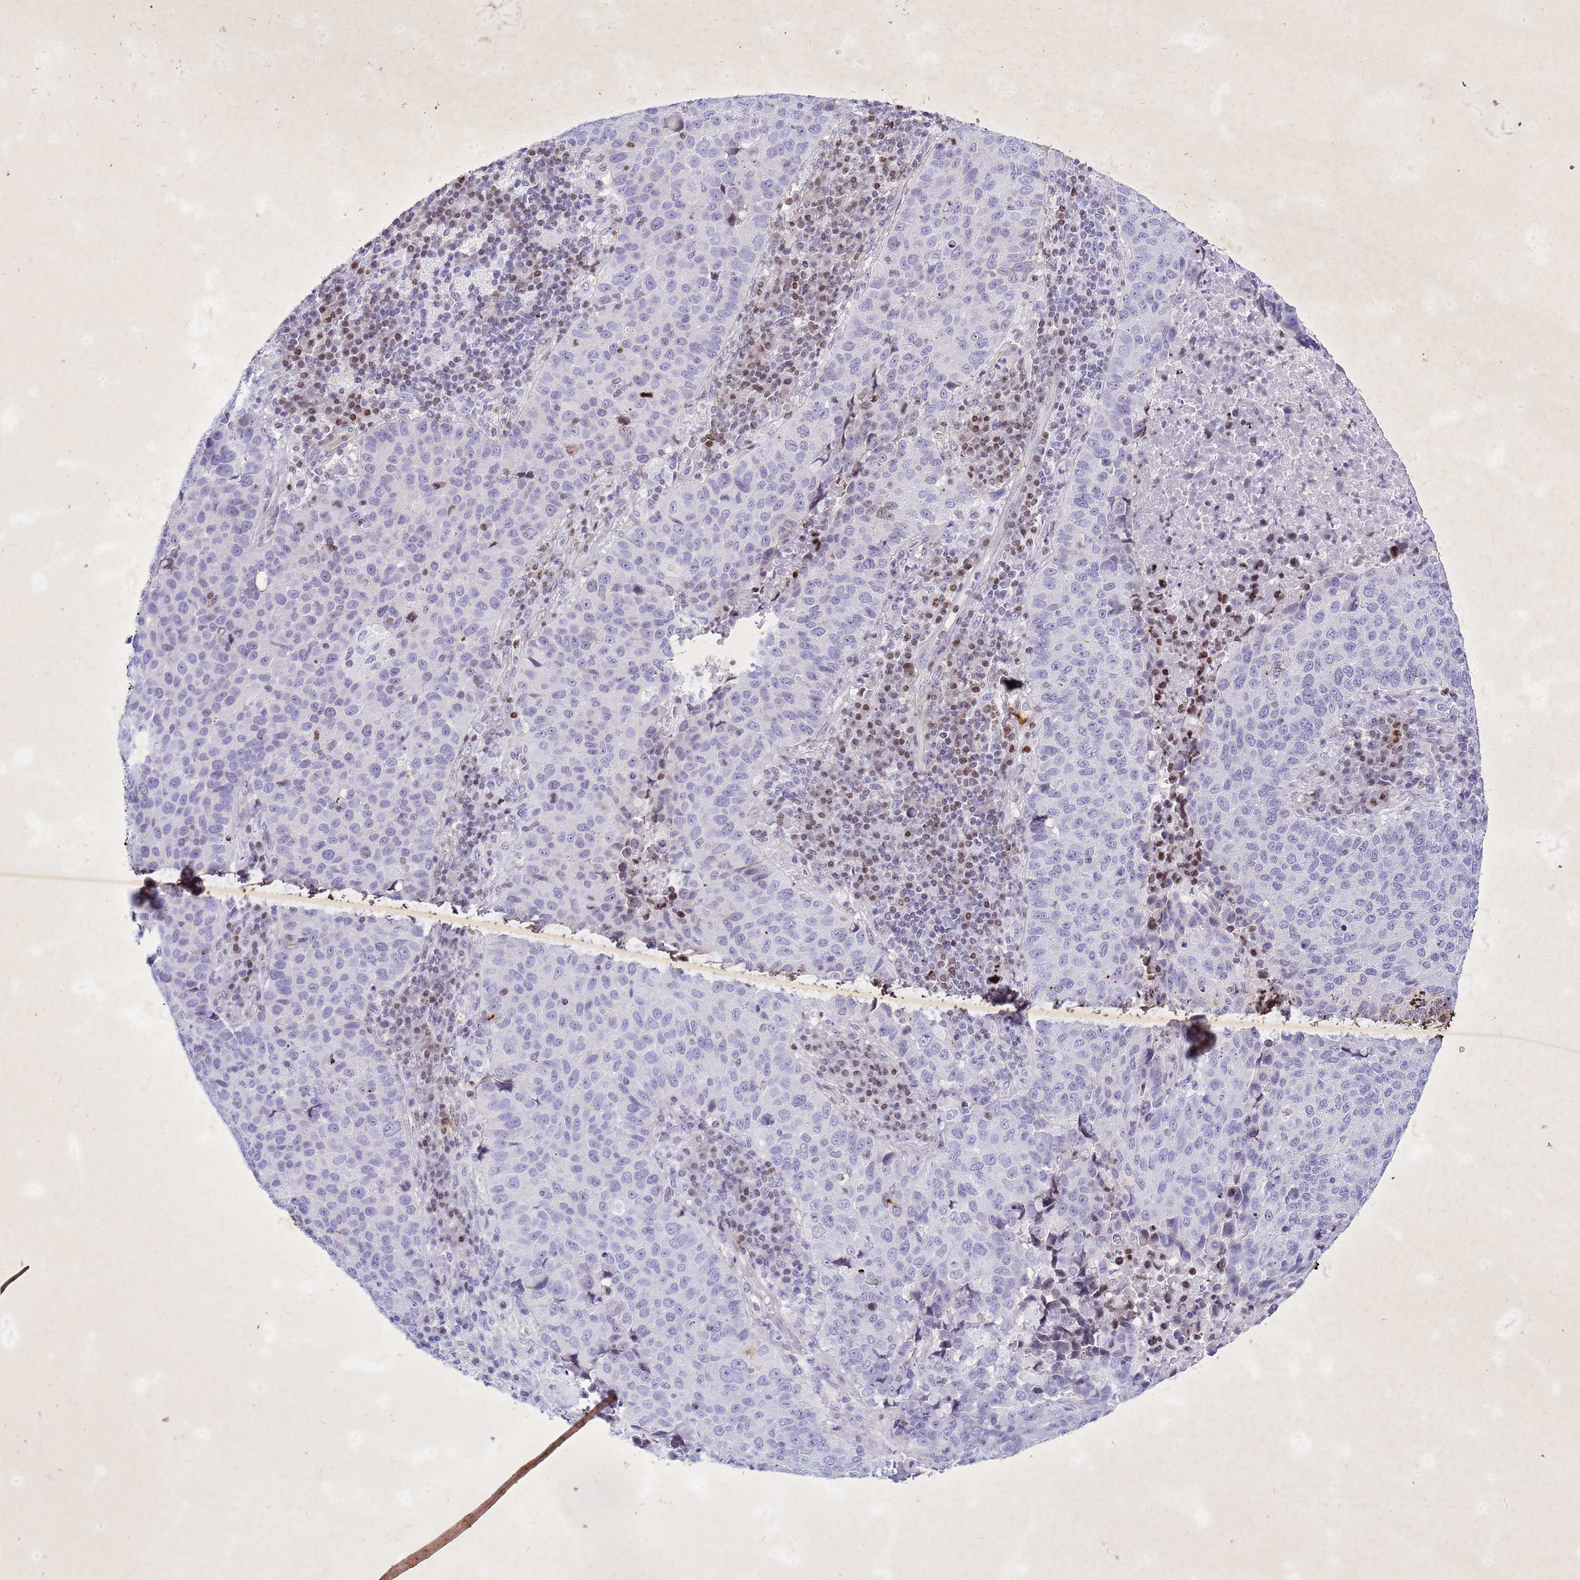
{"staining": {"intensity": "negative", "quantity": "none", "location": "none"}, "tissue": "lung cancer", "cell_type": "Tumor cells", "image_type": "cancer", "snomed": [{"axis": "morphology", "description": "Squamous cell carcinoma, NOS"}, {"axis": "topography", "description": "Lung"}], "caption": "The histopathology image exhibits no staining of tumor cells in squamous cell carcinoma (lung).", "gene": "COPS9", "patient": {"sex": "male", "age": 73}}